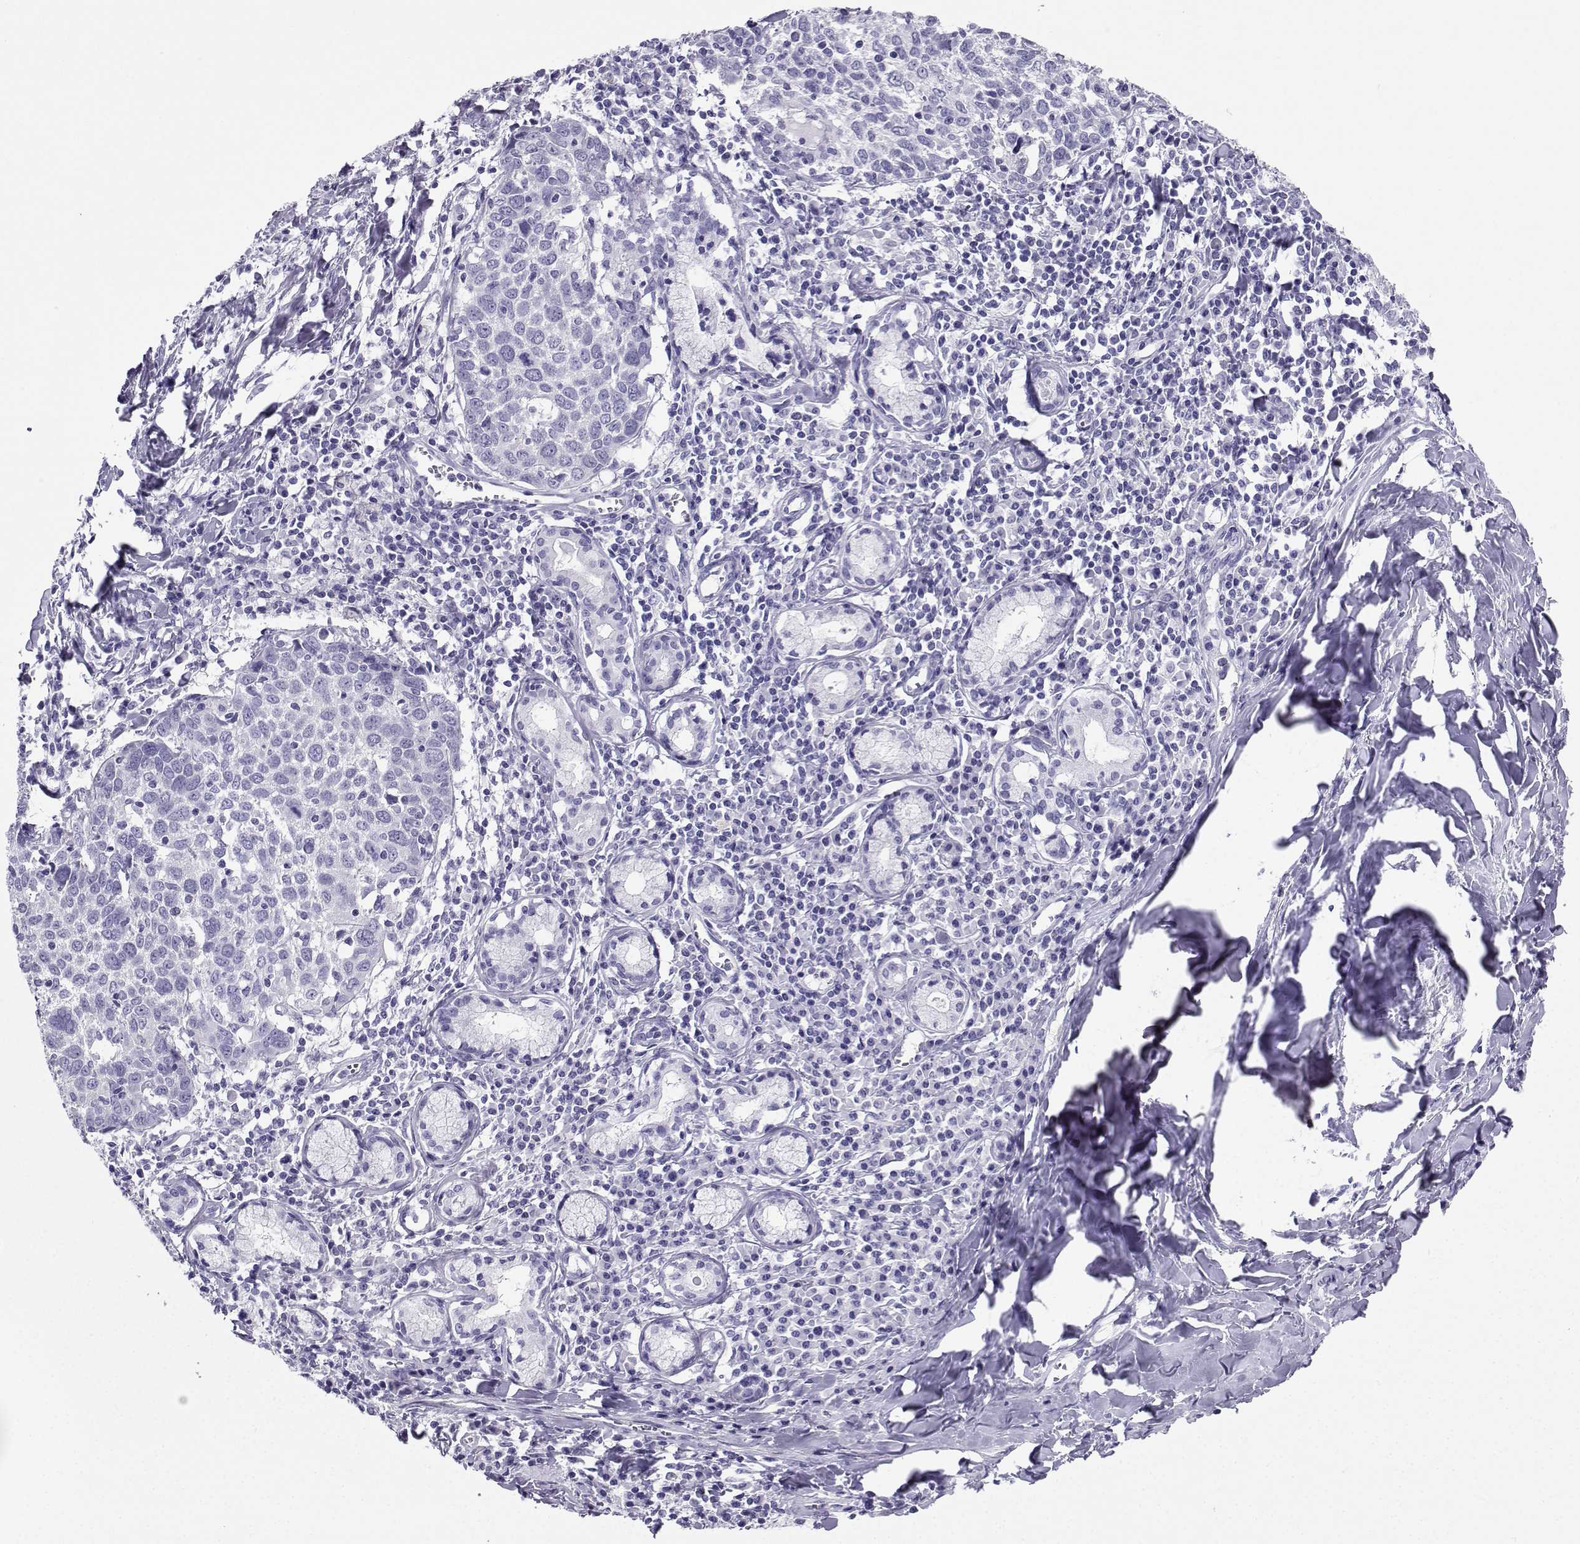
{"staining": {"intensity": "negative", "quantity": "none", "location": "none"}, "tissue": "lung cancer", "cell_type": "Tumor cells", "image_type": "cancer", "snomed": [{"axis": "morphology", "description": "Squamous cell carcinoma, NOS"}, {"axis": "topography", "description": "Lung"}], "caption": "There is no significant expression in tumor cells of lung cancer (squamous cell carcinoma).", "gene": "CD109", "patient": {"sex": "male", "age": 57}}